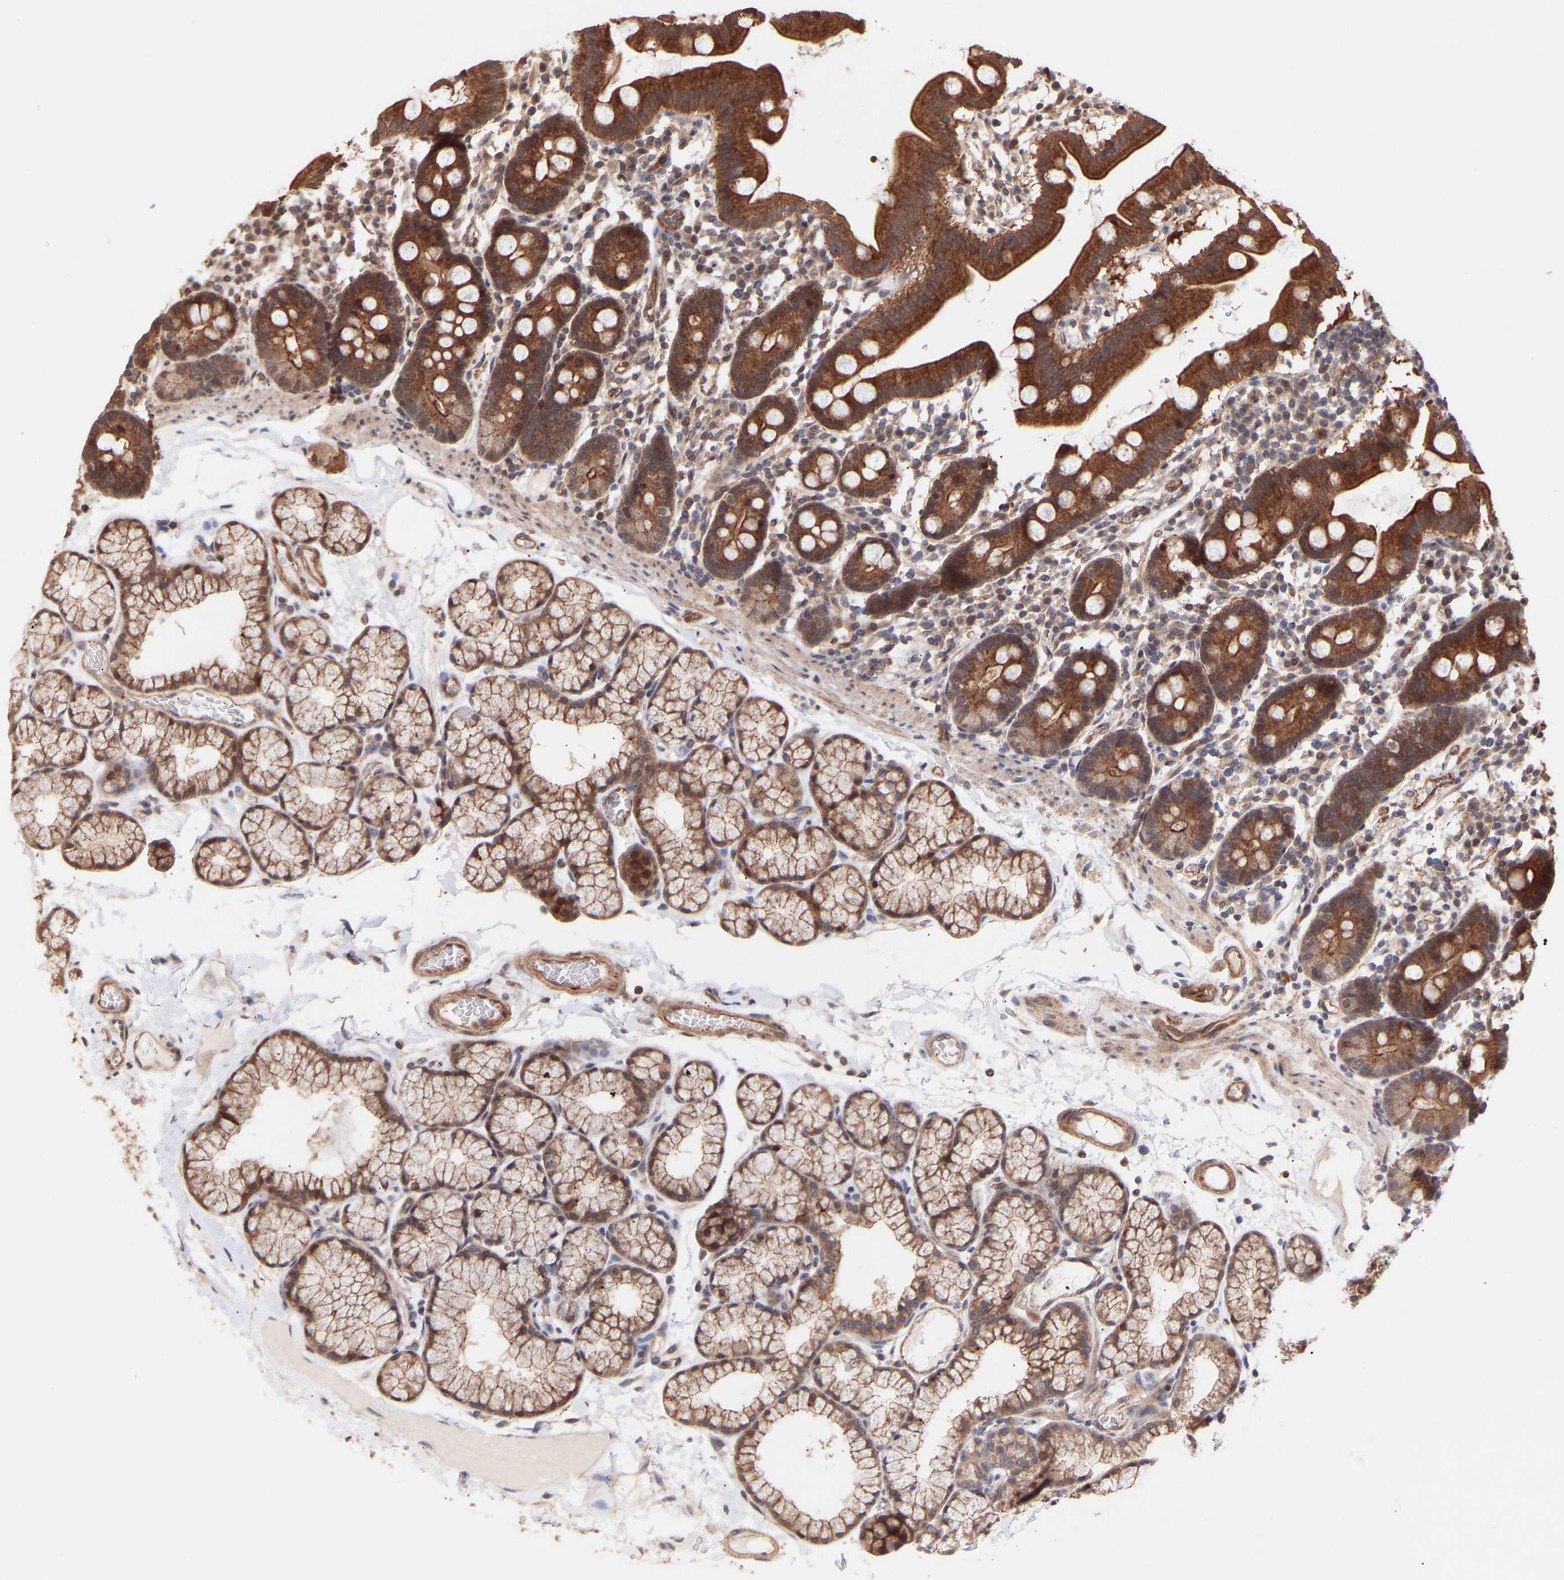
{"staining": {"intensity": "strong", "quantity": ">75%", "location": "cytoplasmic/membranous"}, "tissue": "duodenum", "cell_type": "Glandular cells", "image_type": "normal", "snomed": [{"axis": "morphology", "description": "Normal tissue, NOS"}, {"axis": "topography", "description": "Duodenum"}], "caption": "This is an image of immunohistochemistry (IHC) staining of normal duodenum, which shows strong staining in the cytoplasmic/membranous of glandular cells.", "gene": "PDLIM5", "patient": {"sex": "male", "age": 50}}